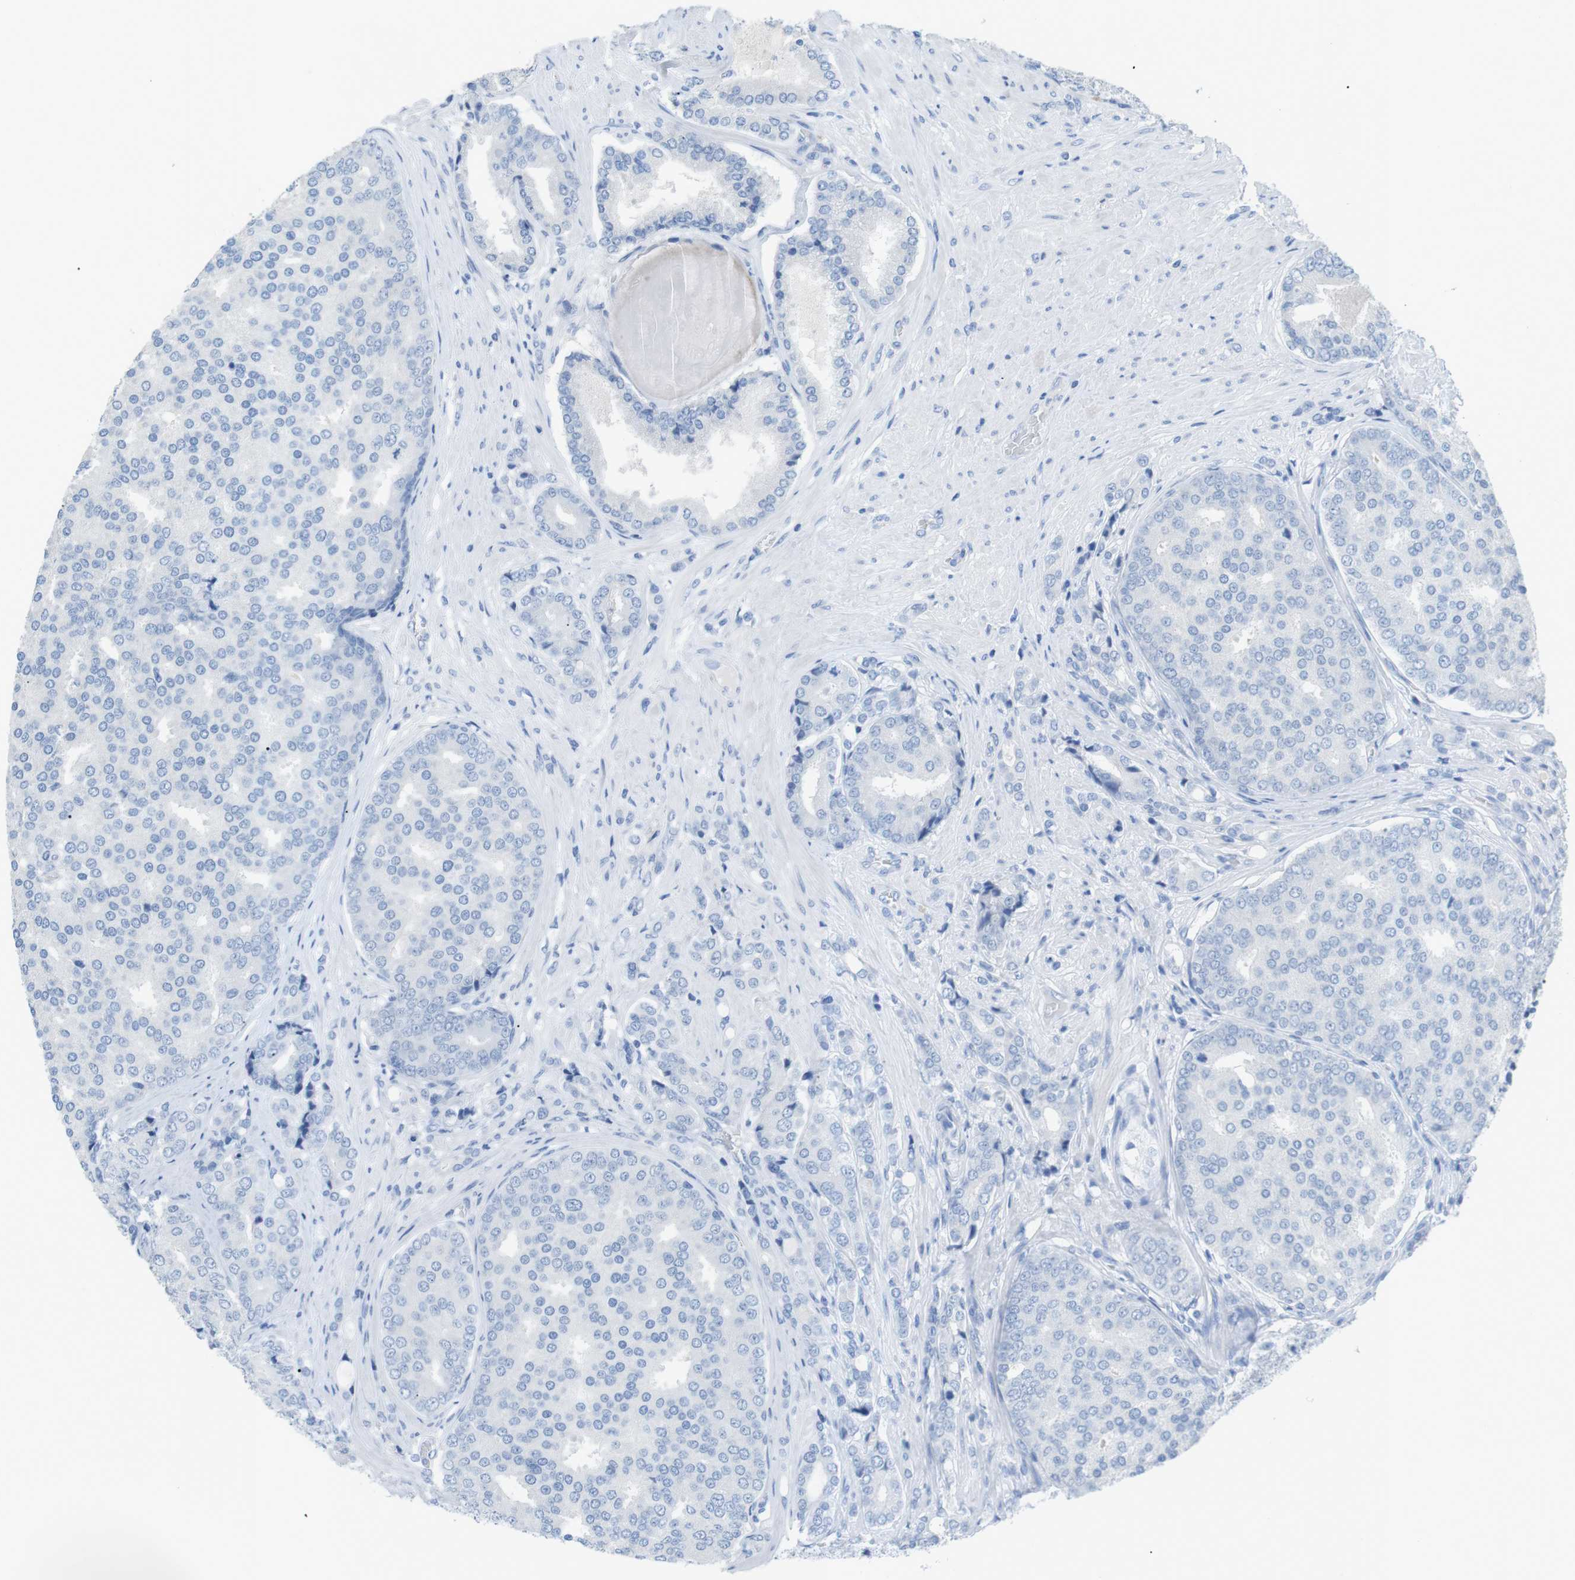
{"staining": {"intensity": "negative", "quantity": "none", "location": "none"}, "tissue": "prostate cancer", "cell_type": "Tumor cells", "image_type": "cancer", "snomed": [{"axis": "morphology", "description": "Adenocarcinoma, High grade"}, {"axis": "topography", "description": "Prostate"}], "caption": "Protein analysis of prostate adenocarcinoma (high-grade) demonstrates no significant staining in tumor cells. Nuclei are stained in blue.", "gene": "SALL4", "patient": {"sex": "male", "age": 50}}